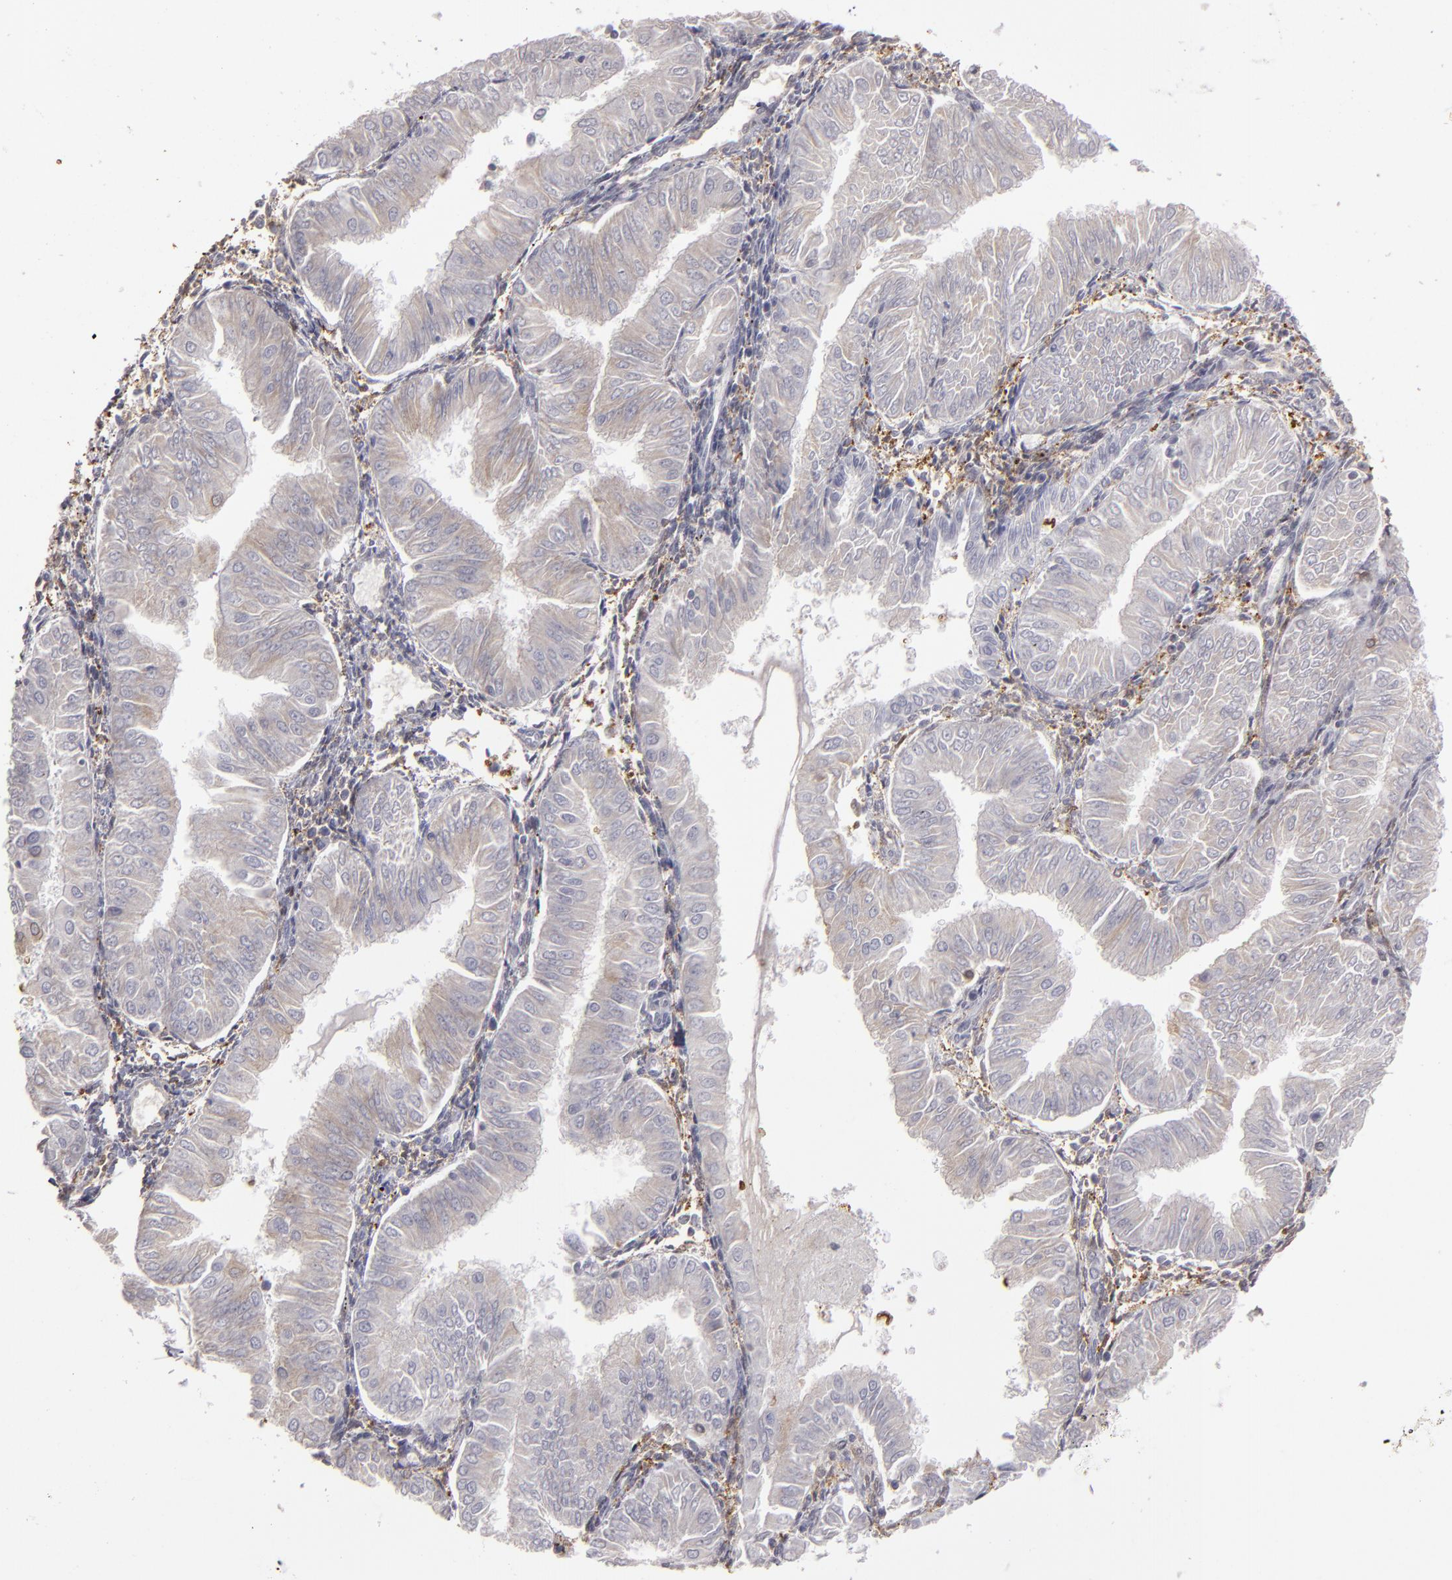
{"staining": {"intensity": "negative", "quantity": "none", "location": "none"}, "tissue": "endometrial cancer", "cell_type": "Tumor cells", "image_type": "cancer", "snomed": [{"axis": "morphology", "description": "Adenocarcinoma, NOS"}, {"axis": "topography", "description": "Endometrium"}], "caption": "A high-resolution image shows immunohistochemistry (IHC) staining of endometrial cancer (adenocarcinoma), which demonstrates no significant staining in tumor cells.", "gene": "SEMA3G", "patient": {"sex": "female", "age": 53}}